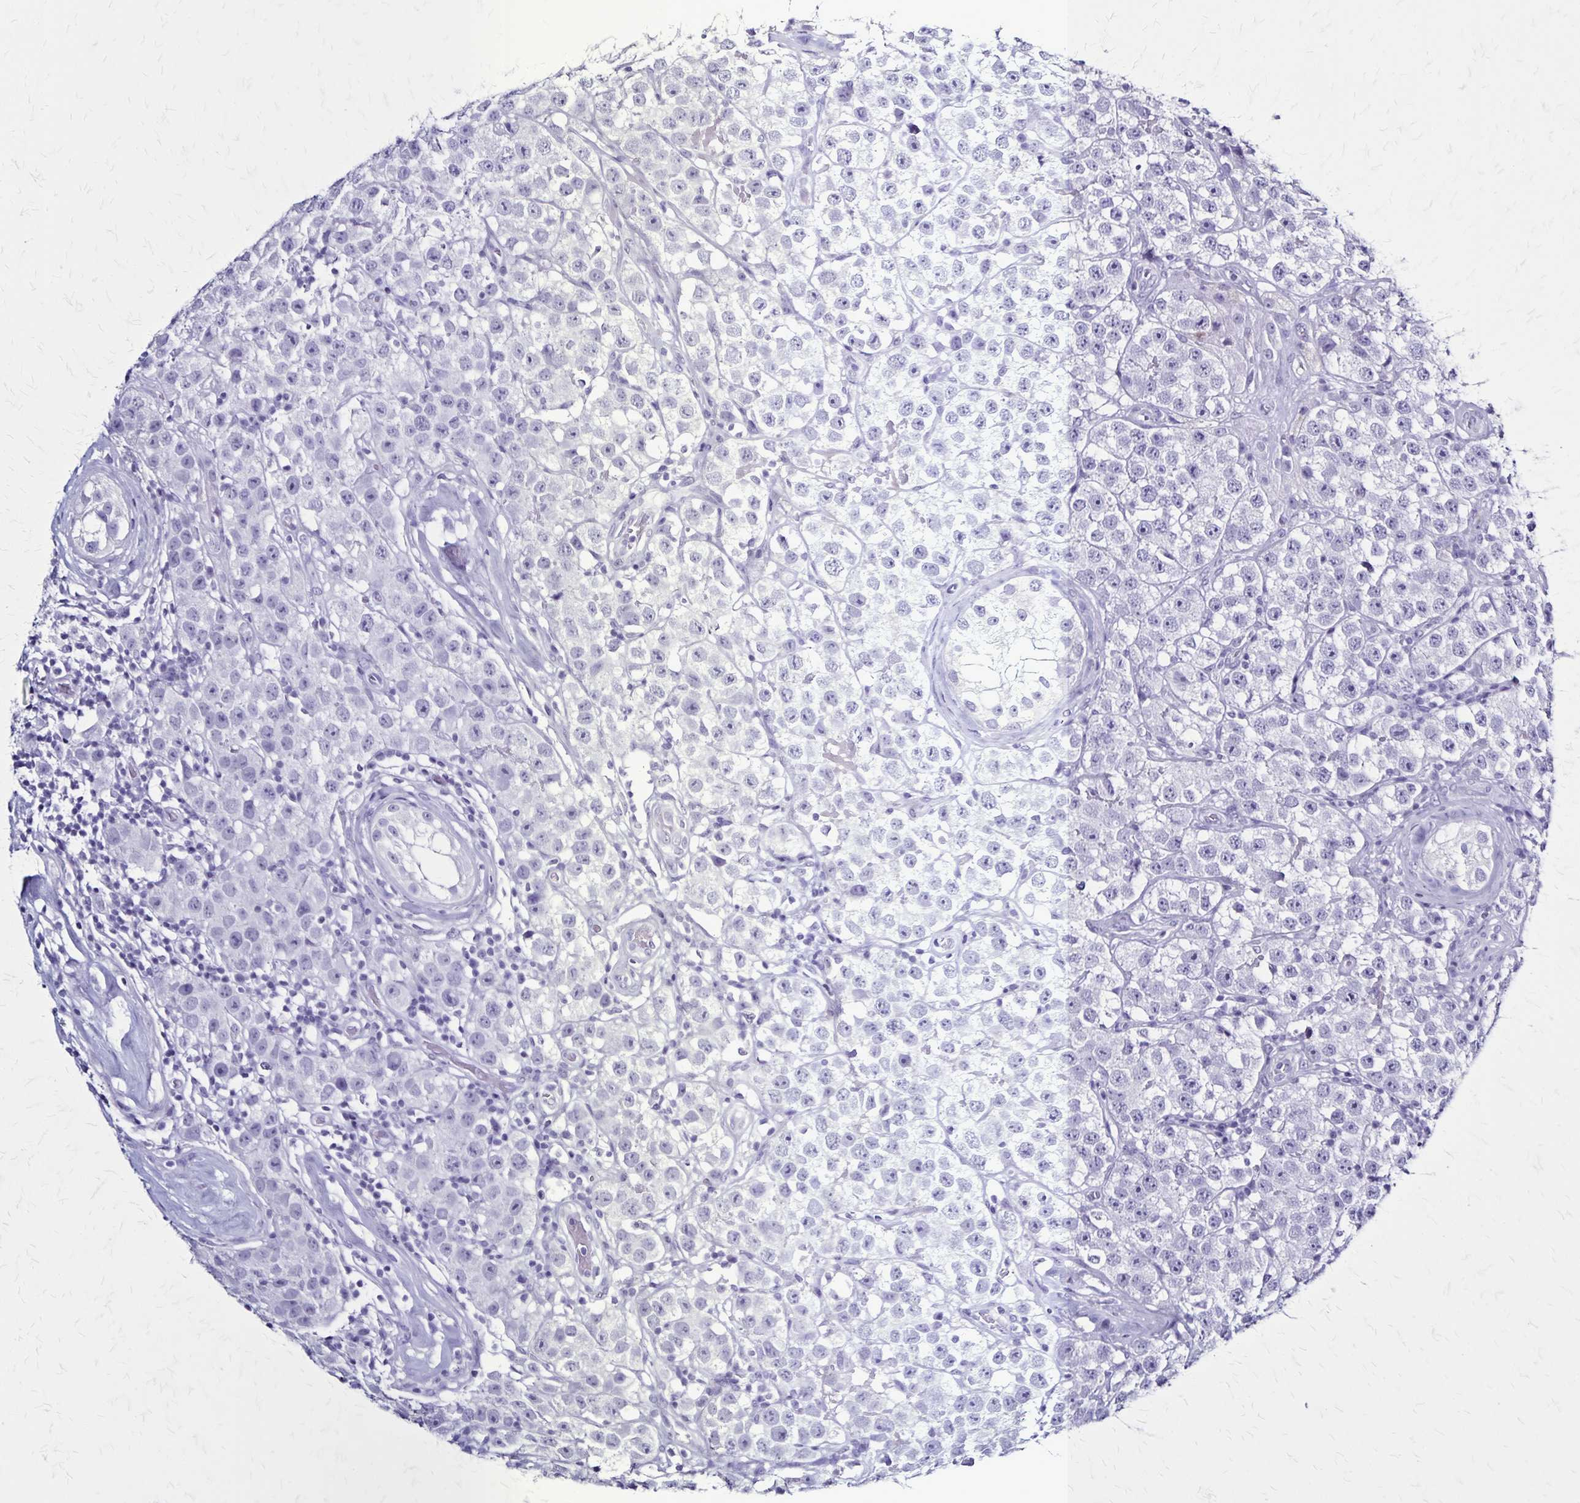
{"staining": {"intensity": "negative", "quantity": "none", "location": "none"}, "tissue": "testis cancer", "cell_type": "Tumor cells", "image_type": "cancer", "snomed": [{"axis": "morphology", "description": "Seminoma, NOS"}, {"axis": "topography", "description": "Testis"}], "caption": "There is no significant expression in tumor cells of seminoma (testis).", "gene": "PLXNA4", "patient": {"sex": "male", "age": 34}}